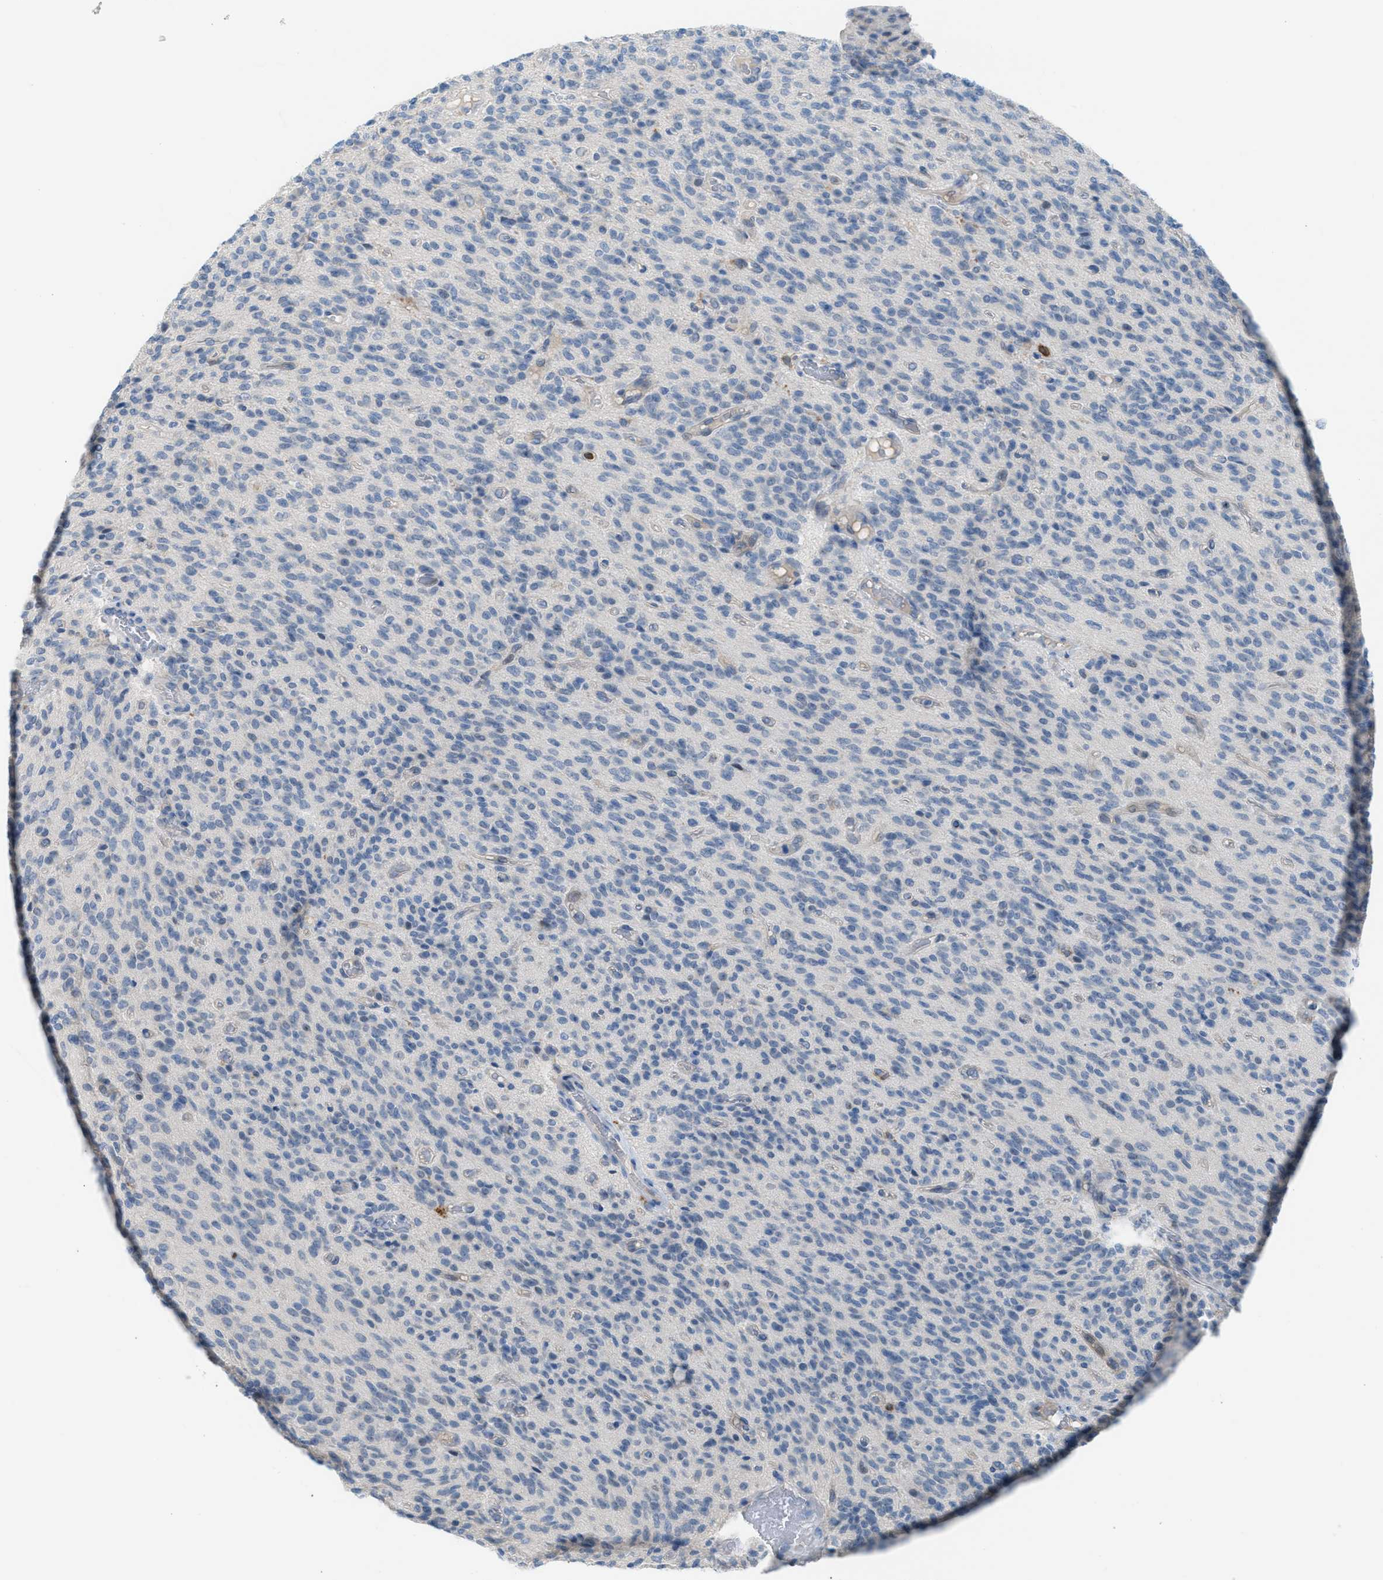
{"staining": {"intensity": "negative", "quantity": "none", "location": "none"}, "tissue": "glioma", "cell_type": "Tumor cells", "image_type": "cancer", "snomed": [{"axis": "morphology", "description": "Glioma, malignant, High grade"}, {"axis": "topography", "description": "Brain"}], "caption": "The histopathology image demonstrates no significant staining in tumor cells of glioma.", "gene": "CLEC10A", "patient": {"sex": "male", "age": 34}}